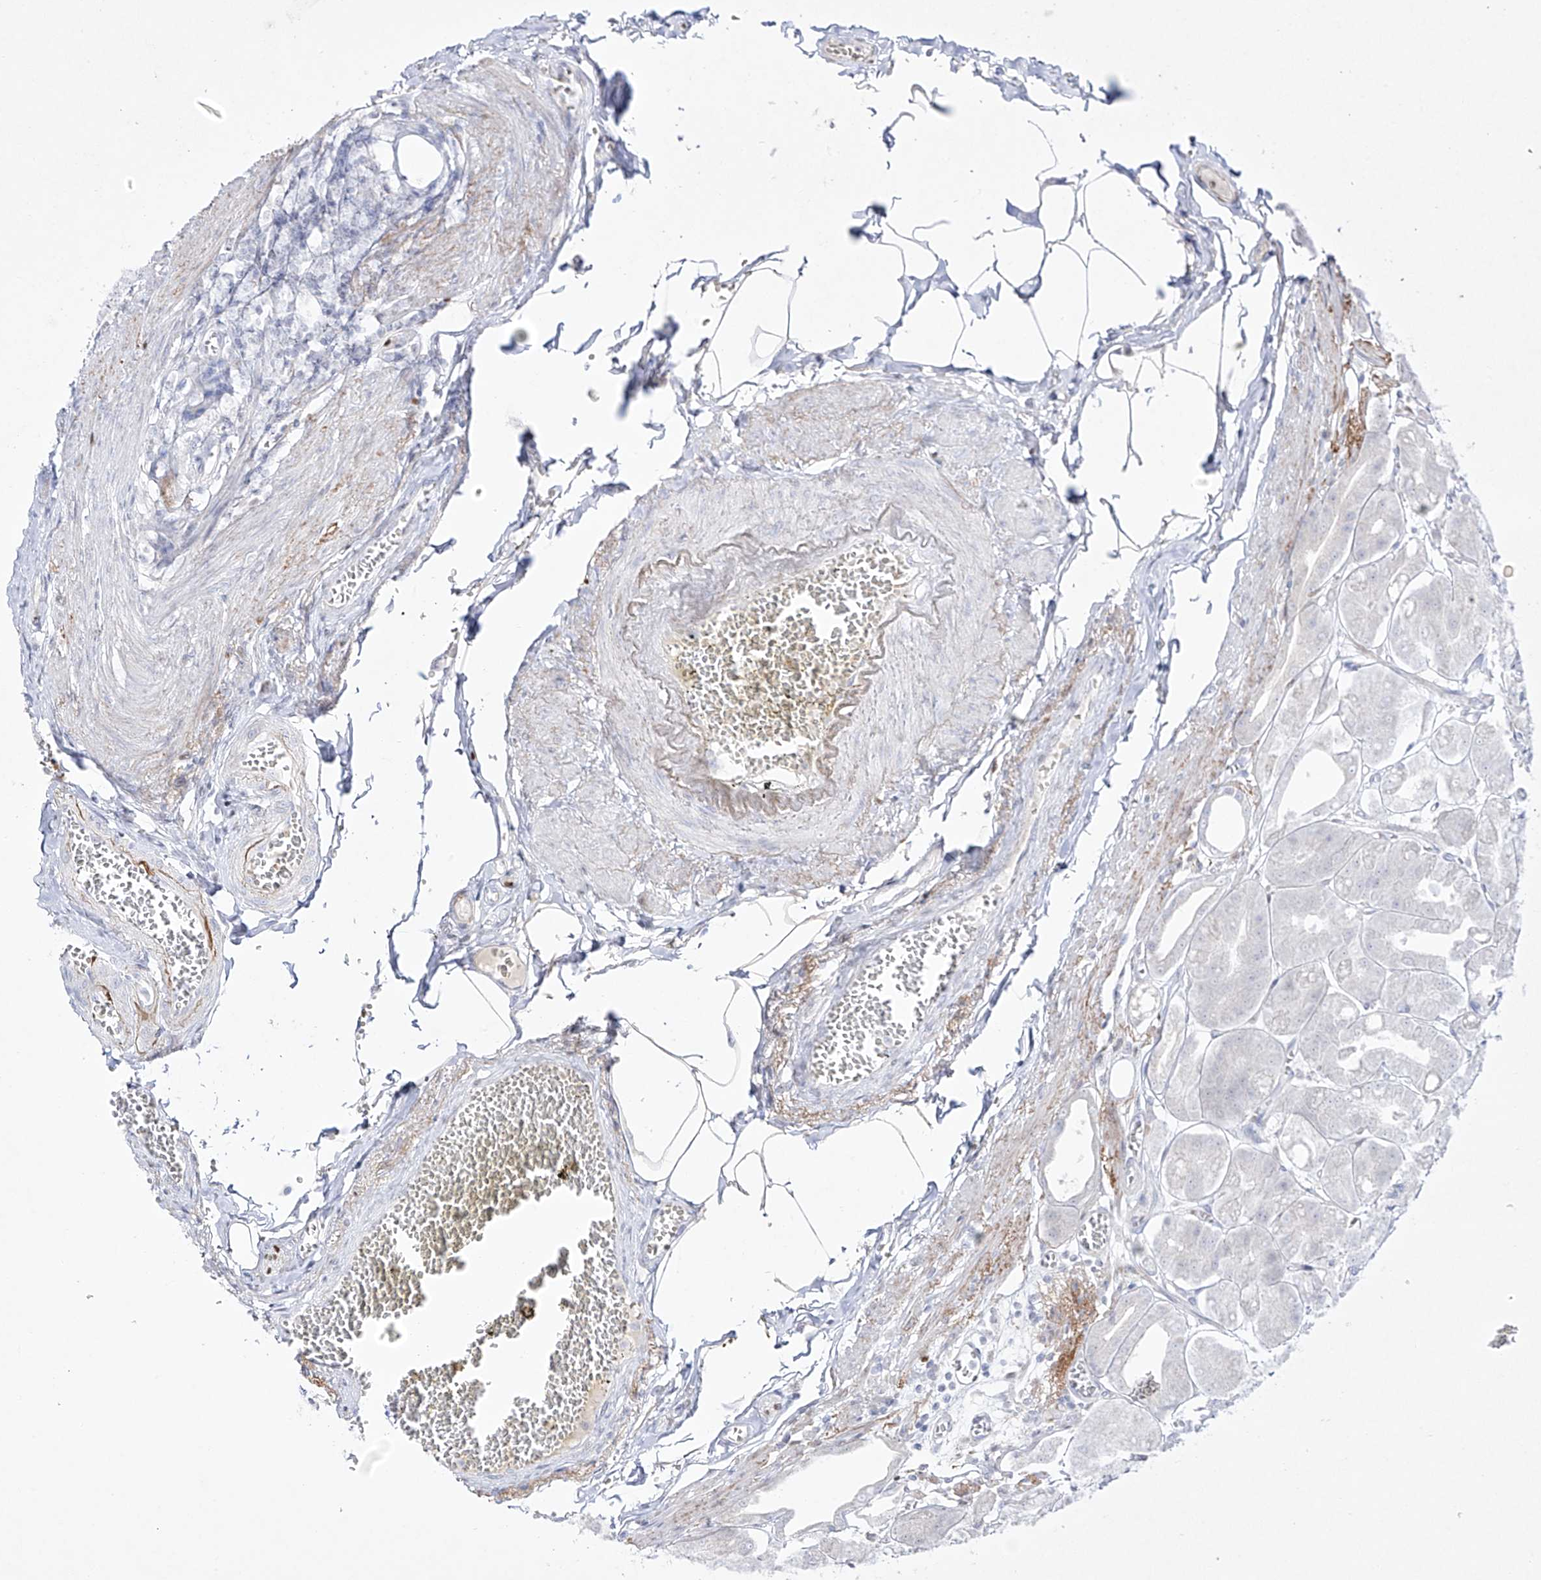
{"staining": {"intensity": "negative", "quantity": "none", "location": "none"}, "tissue": "stomach", "cell_type": "Glandular cells", "image_type": "normal", "snomed": [{"axis": "morphology", "description": "Normal tissue, NOS"}, {"axis": "topography", "description": "Stomach, lower"}], "caption": "Immunohistochemical staining of benign human stomach demonstrates no significant expression in glandular cells. Brightfield microscopy of immunohistochemistry (IHC) stained with DAB (brown) and hematoxylin (blue), captured at high magnification.", "gene": "DMKN", "patient": {"sex": "male", "age": 71}}